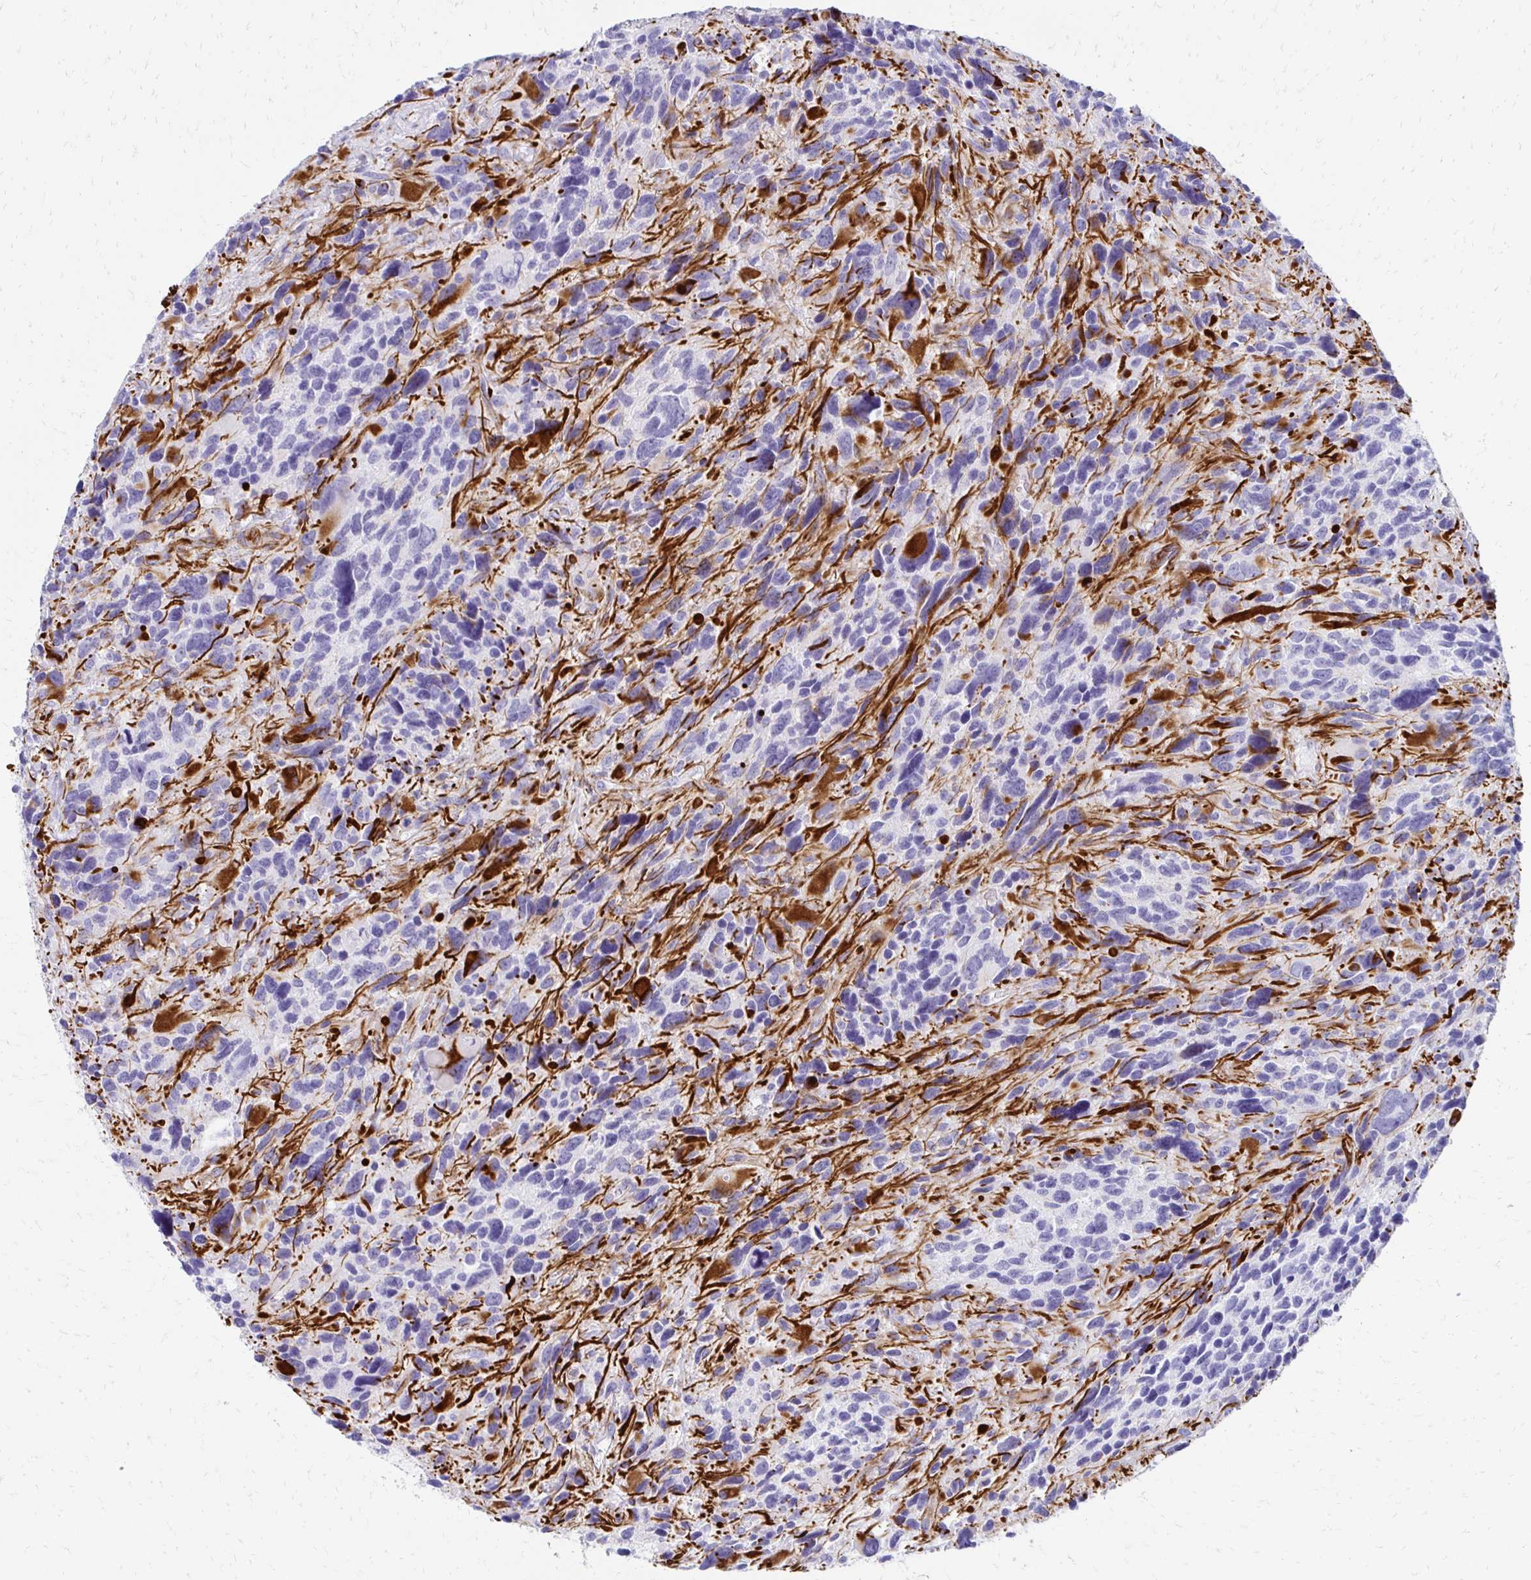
{"staining": {"intensity": "strong", "quantity": "<25%", "location": "cytoplasmic/membranous"}, "tissue": "glioma", "cell_type": "Tumor cells", "image_type": "cancer", "snomed": [{"axis": "morphology", "description": "Glioma, malignant, High grade"}, {"axis": "topography", "description": "Brain"}], "caption": "Glioma stained with DAB immunohistochemistry shows medium levels of strong cytoplasmic/membranous staining in approximately <25% of tumor cells. (DAB IHC, brown staining for protein, blue staining for nuclei).", "gene": "TMEM54", "patient": {"sex": "male", "age": 46}}